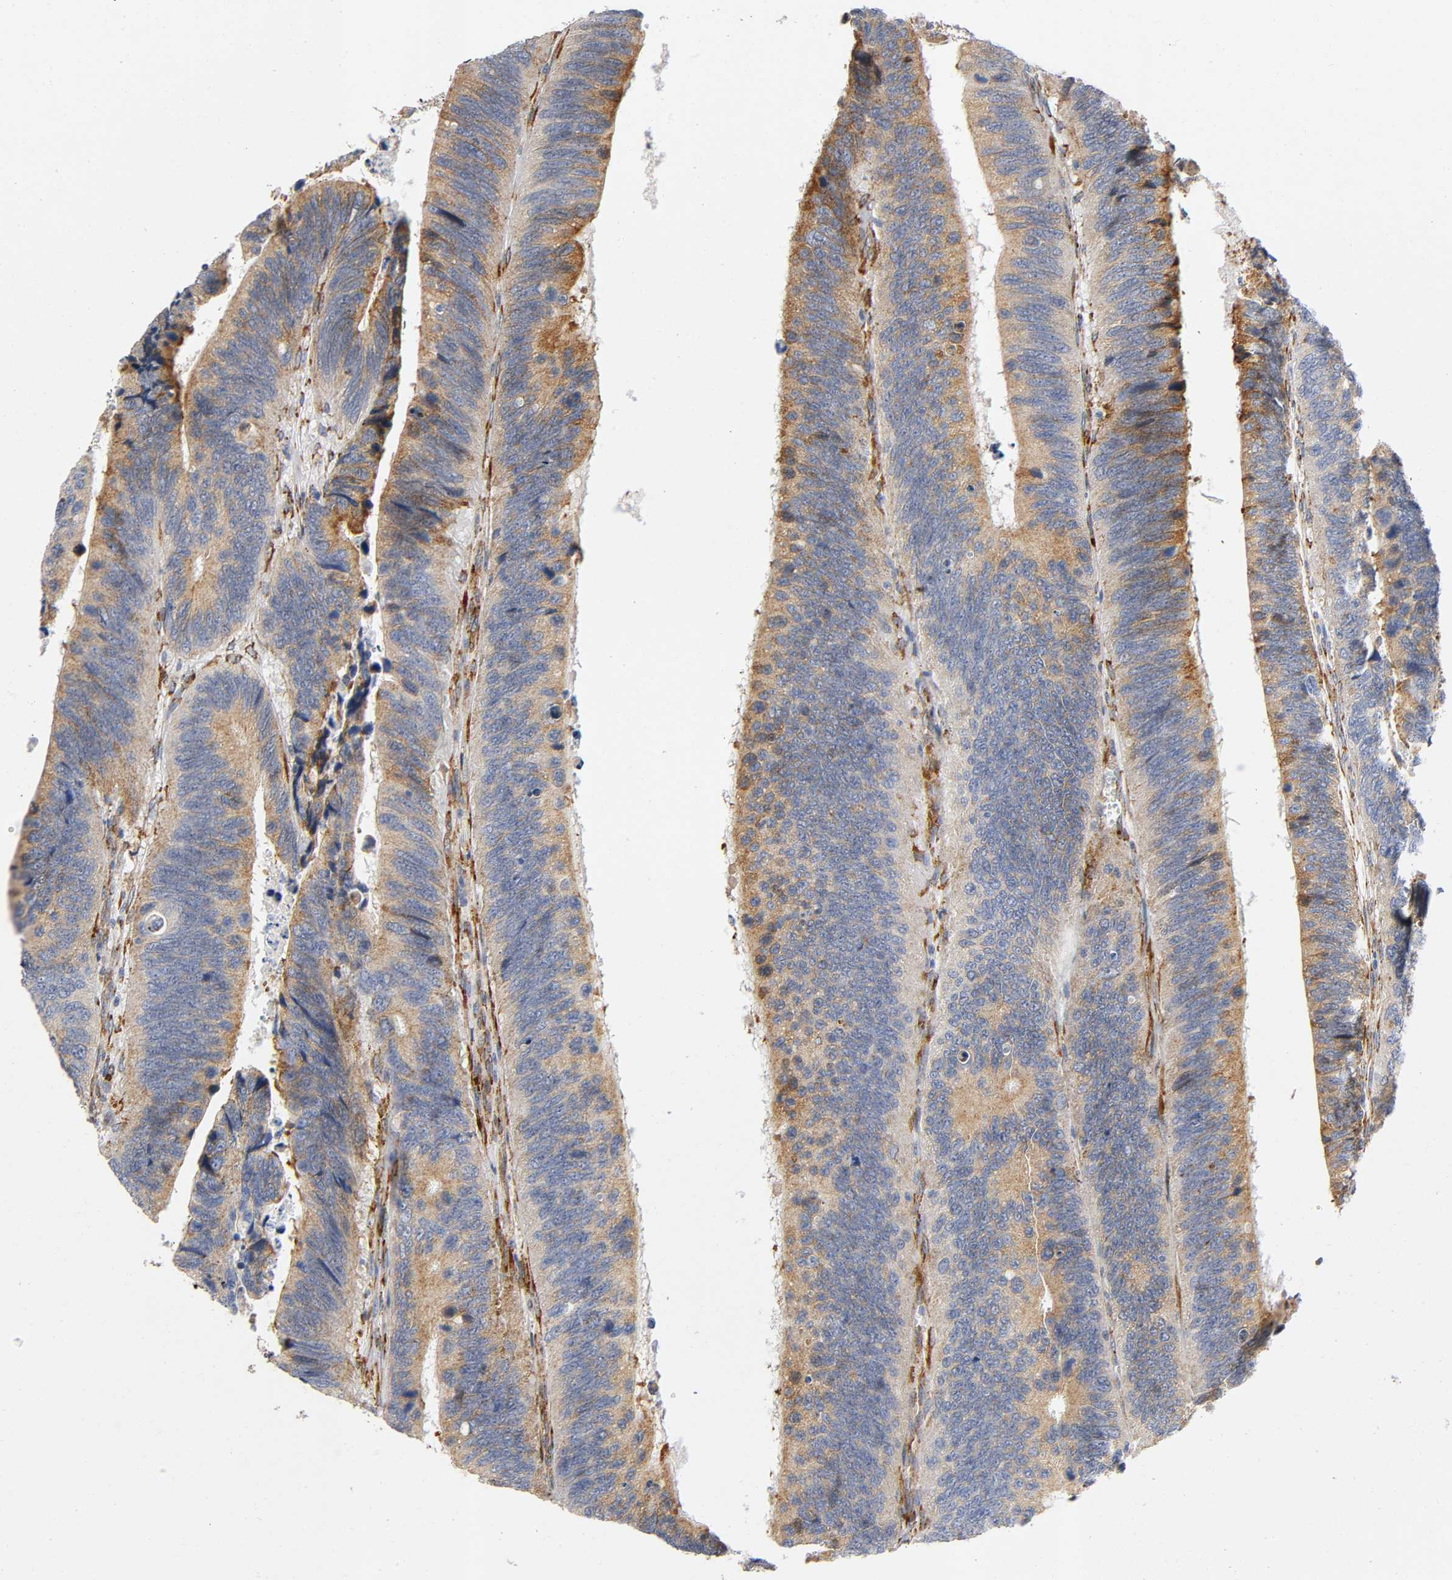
{"staining": {"intensity": "moderate", "quantity": ">75%", "location": "cytoplasmic/membranous"}, "tissue": "colorectal cancer", "cell_type": "Tumor cells", "image_type": "cancer", "snomed": [{"axis": "morphology", "description": "Adenocarcinoma, NOS"}, {"axis": "topography", "description": "Colon"}], "caption": "Adenocarcinoma (colorectal) tissue shows moderate cytoplasmic/membranous staining in approximately >75% of tumor cells", "gene": "SOS2", "patient": {"sex": "male", "age": 72}}